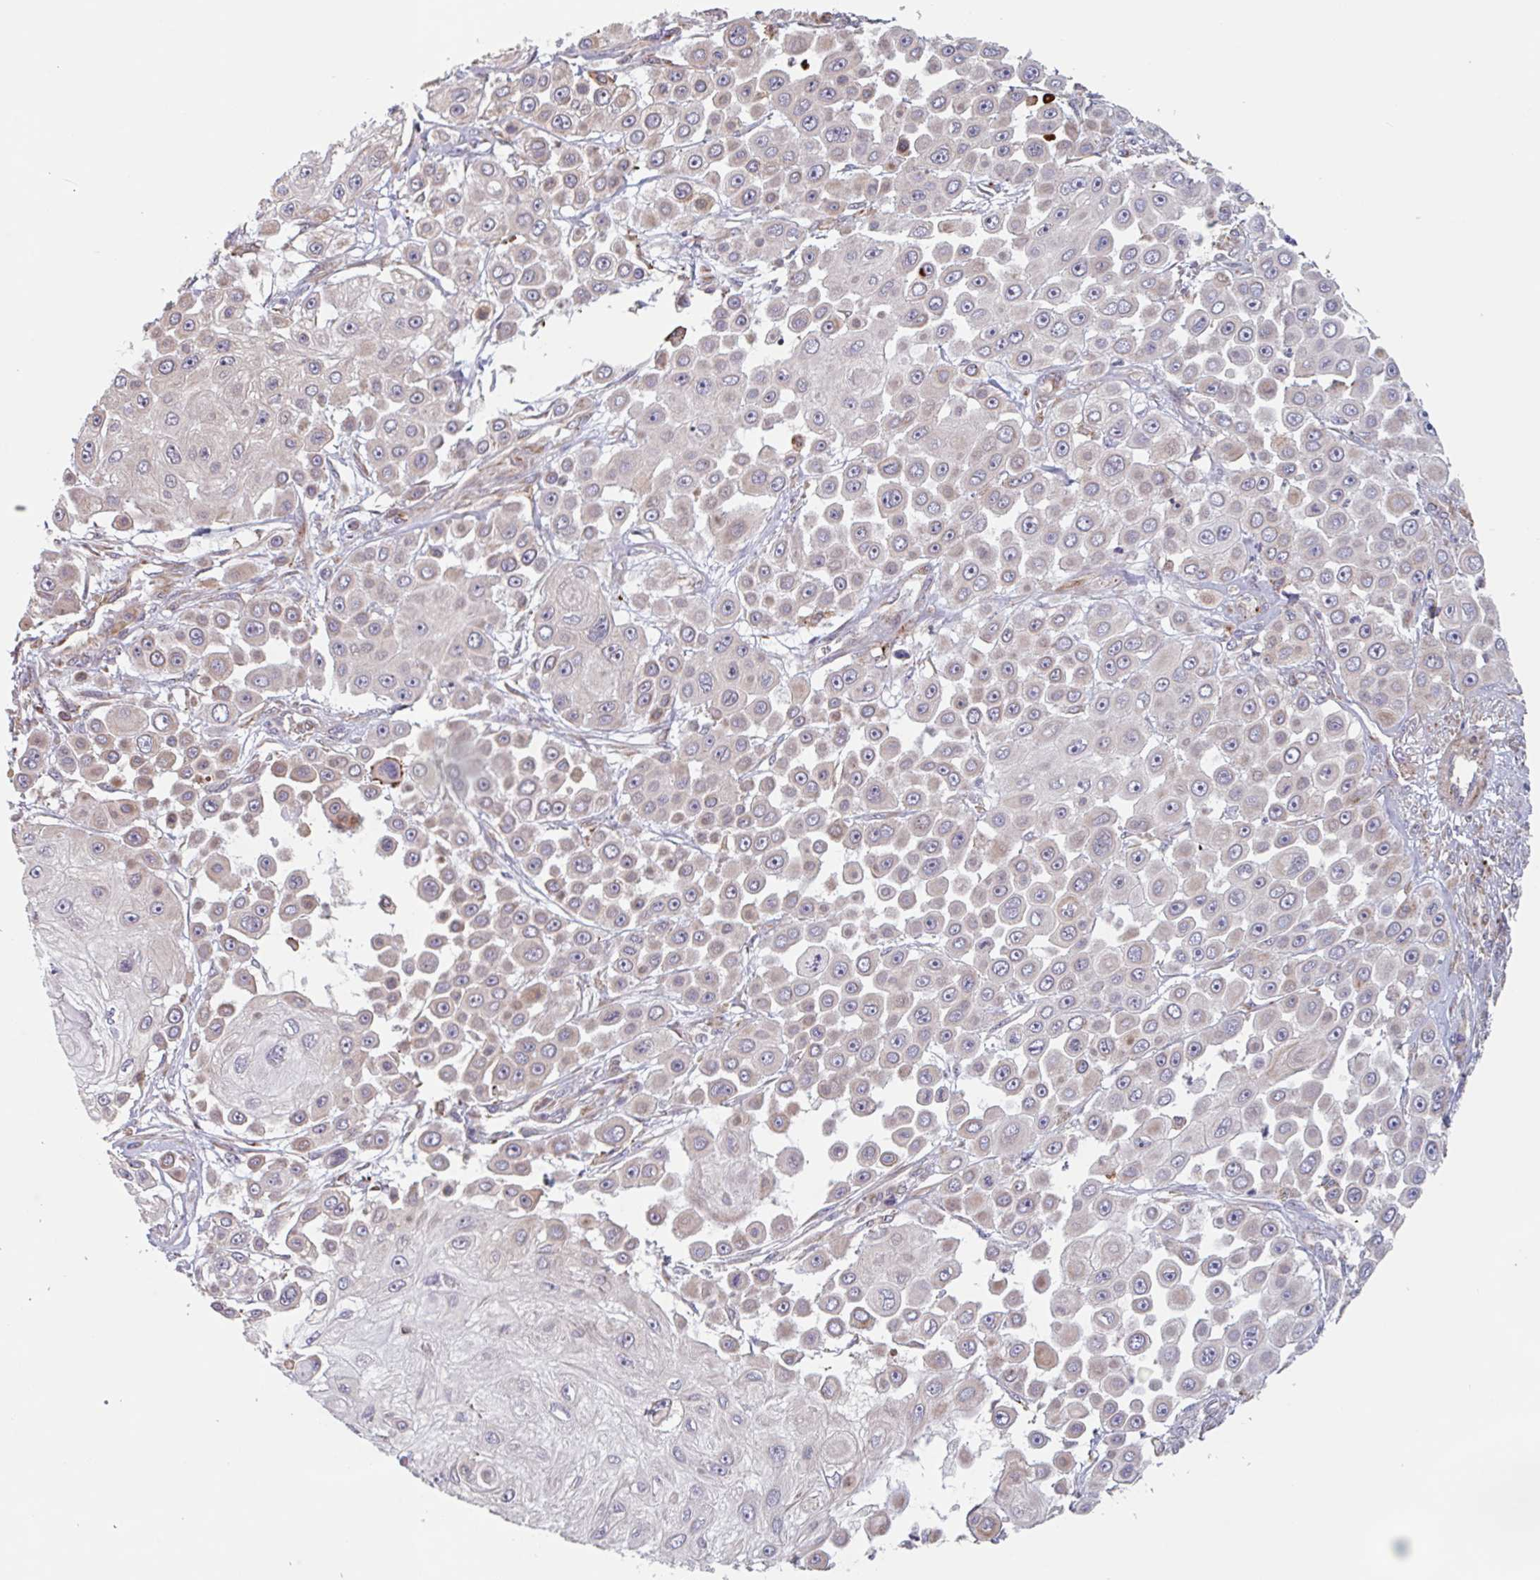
{"staining": {"intensity": "negative", "quantity": "none", "location": "none"}, "tissue": "skin cancer", "cell_type": "Tumor cells", "image_type": "cancer", "snomed": [{"axis": "morphology", "description": "Squamous cell carcinoma, NOS"}, {"axis": "topography", "description": "Skin"}], "caption": "High power microscopy histopathology image of an immunohistochemistry image of skin squamous cell carcinoma, revealing no significant expression in tumor cells.", "gene": "NUB1", "patient": {"sex": "male", "age": 67}}